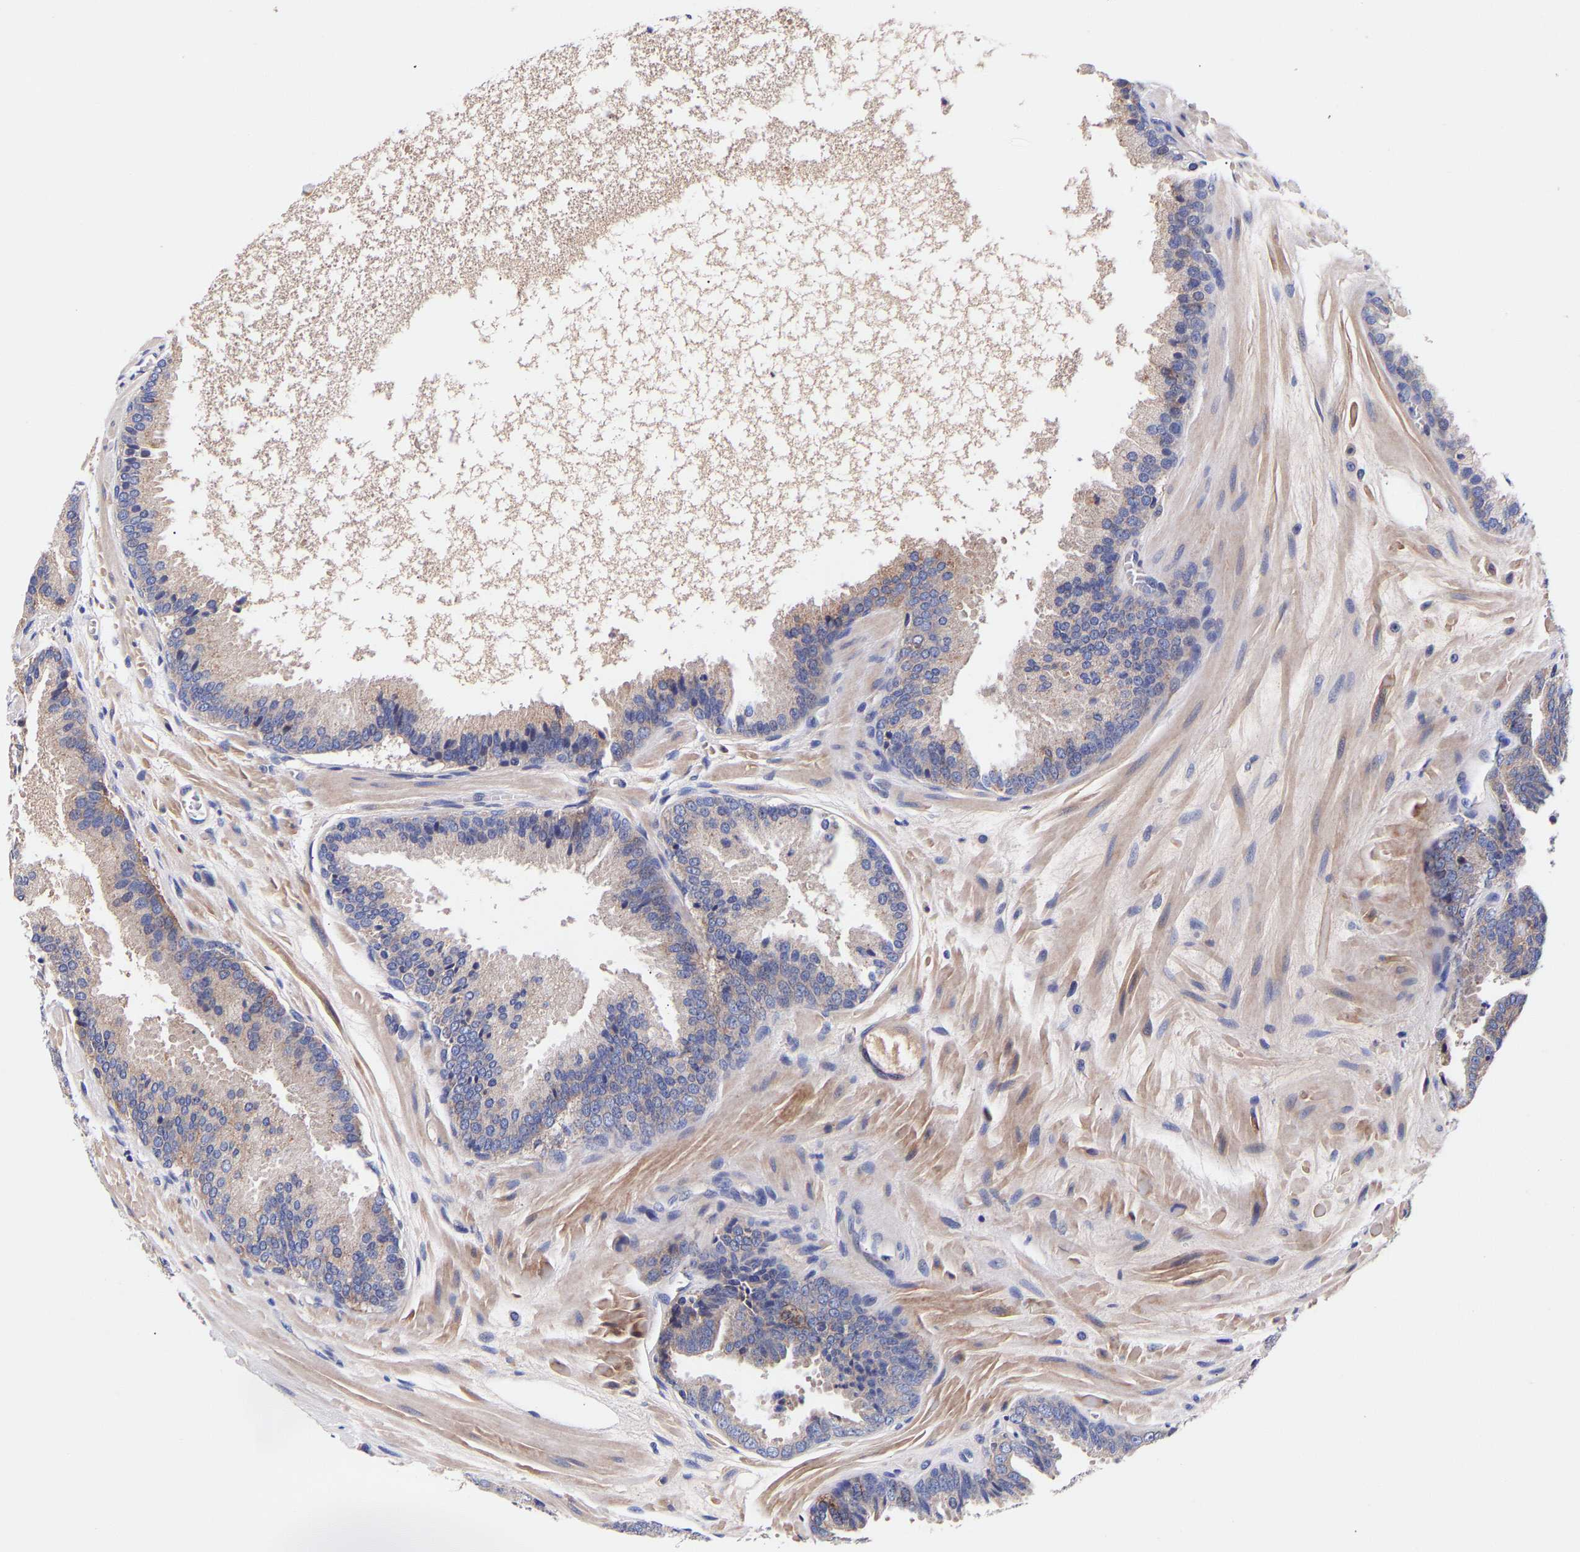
{"staining": {"intensity": "negative", "quantity": "none", "location": "none"}, "tissue": "prostate cancer", "cell_type": "Tumor cells", "image_type": "cancer", "snomed": [{"axis": "morphology", "description": "Adenocarcinoma, High grade"}, {"axis": "topography", "description": "Prostate"}], "caption": "Tumor cells are negative for protein expression in human prostate cancer. (Brightfield microscopy of DAB (3,3'-diaminobenzidine) IHC at high magnification).", "gene": "AIMP2", "patient": {"sex": "male", "age": 65}}